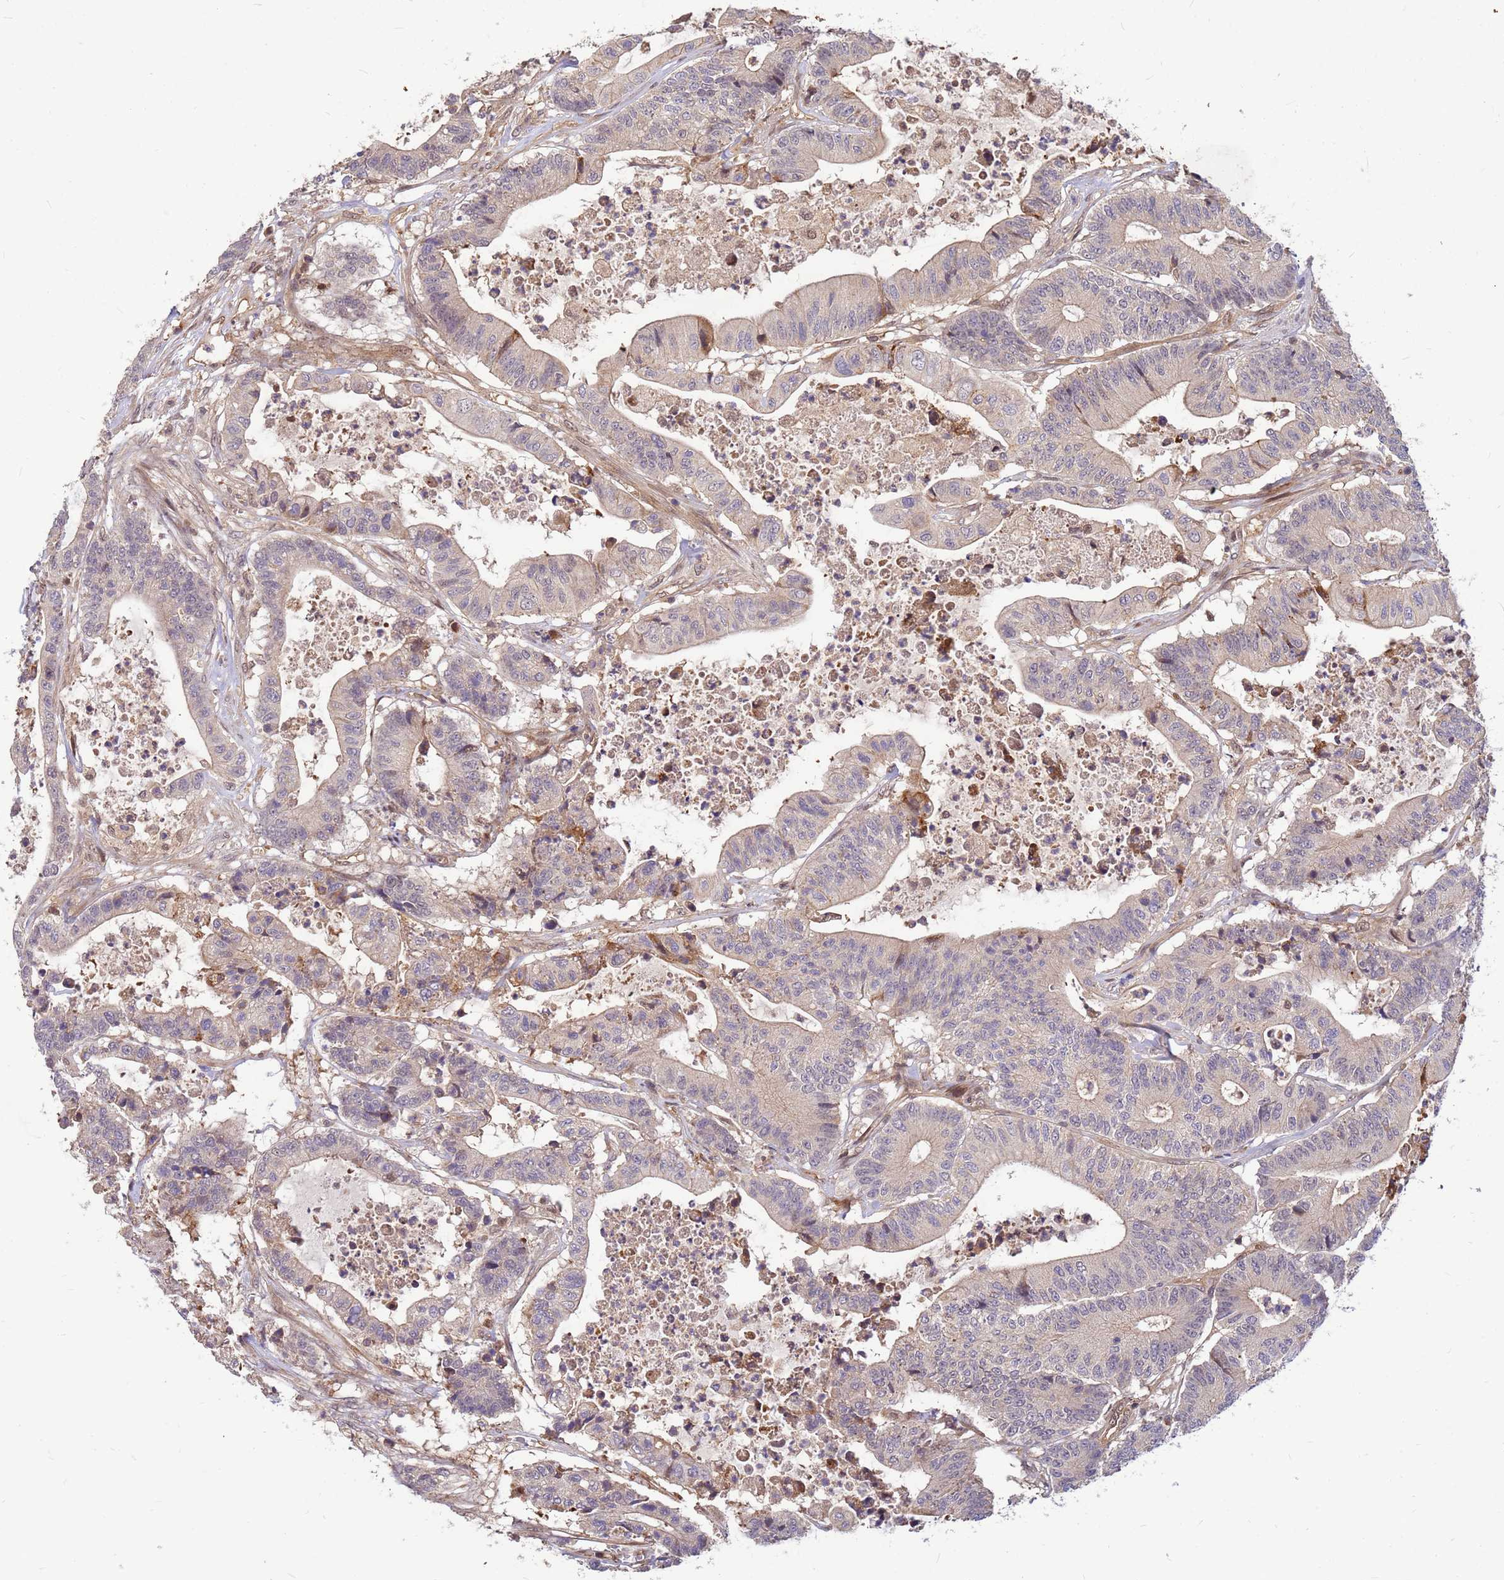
{"staining": {"intensity": "weak", "quantity": "<25%", "location": "cytoplasmic/membranous"}, "tissue": "colorectal cancer", "cell_type": "Tumor cells", "image_type": "cancer", "snomed": [{"axis": "morphology", "description": "Adenocarcinoma, NOS"}, {"axis": "topography", "description": "Colon"}], "caption": "Immunohistochemical staining of human colorectal cancer (adenocarcinoma) demonstrates no significant positivity in tumor cells. The staining is performed using DAB brown chromogen with nuclei counter-stained in using hematoxylin.", "gene": "DUS4L", "patient": {"sex": "female", "age": 84}}